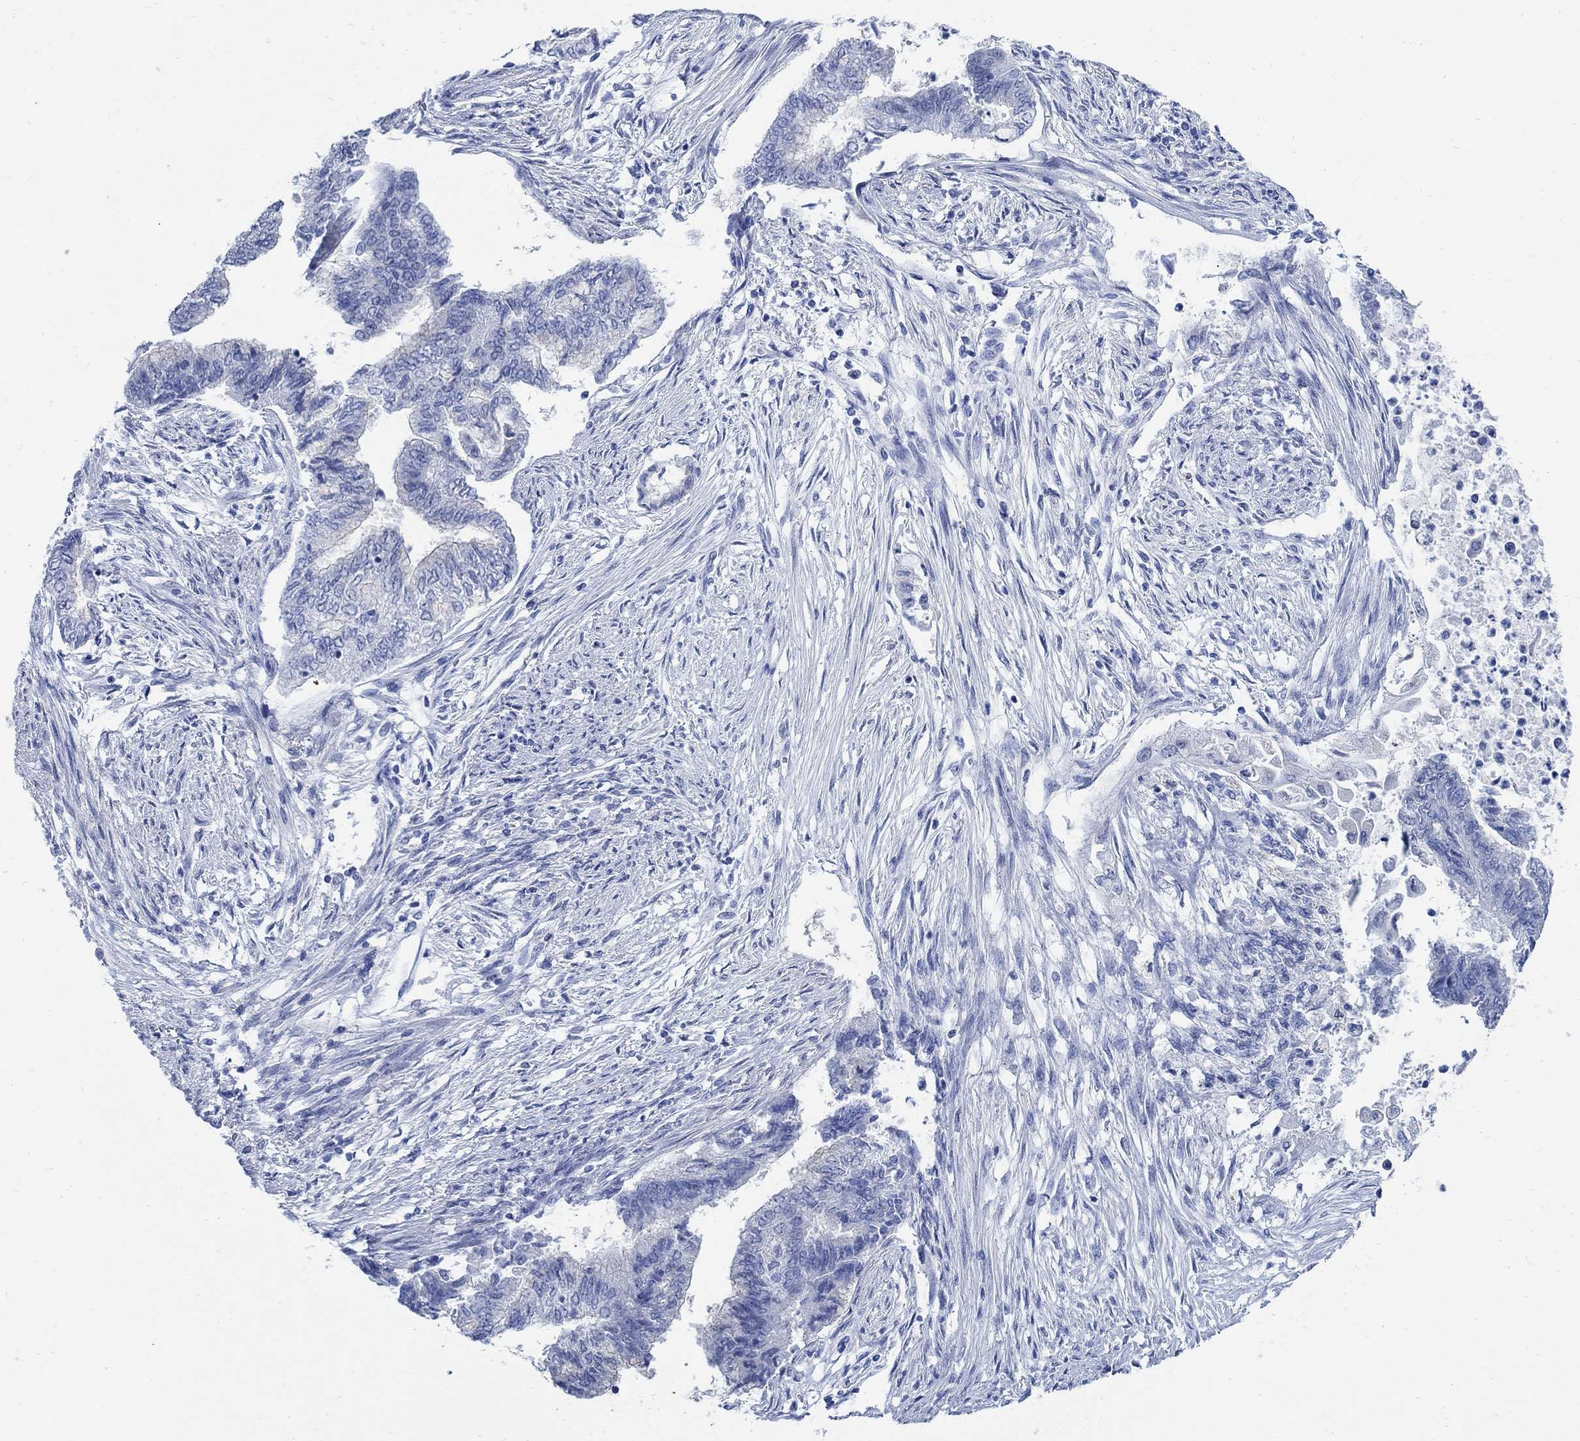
{"staining": {"intensity": "negative", "quantity": "none", "location": "none"}, "tissue": "endometrial cancer", "cell_type": "Tumor cells", "image_type": "cancer", "snomed": [{"axis": "morphology", "description": "Adenocarcinoma, NOS"}, {"axis": "topography", "description": "Endometrium"}], "caption": "Endometrial cancer (adenocarcinoma) was stained to show a protein in brown. There is no significant positivity in tumor cells.", "gene": "CAMK2N1", "patient": {"sex": "female", "age": 65}}